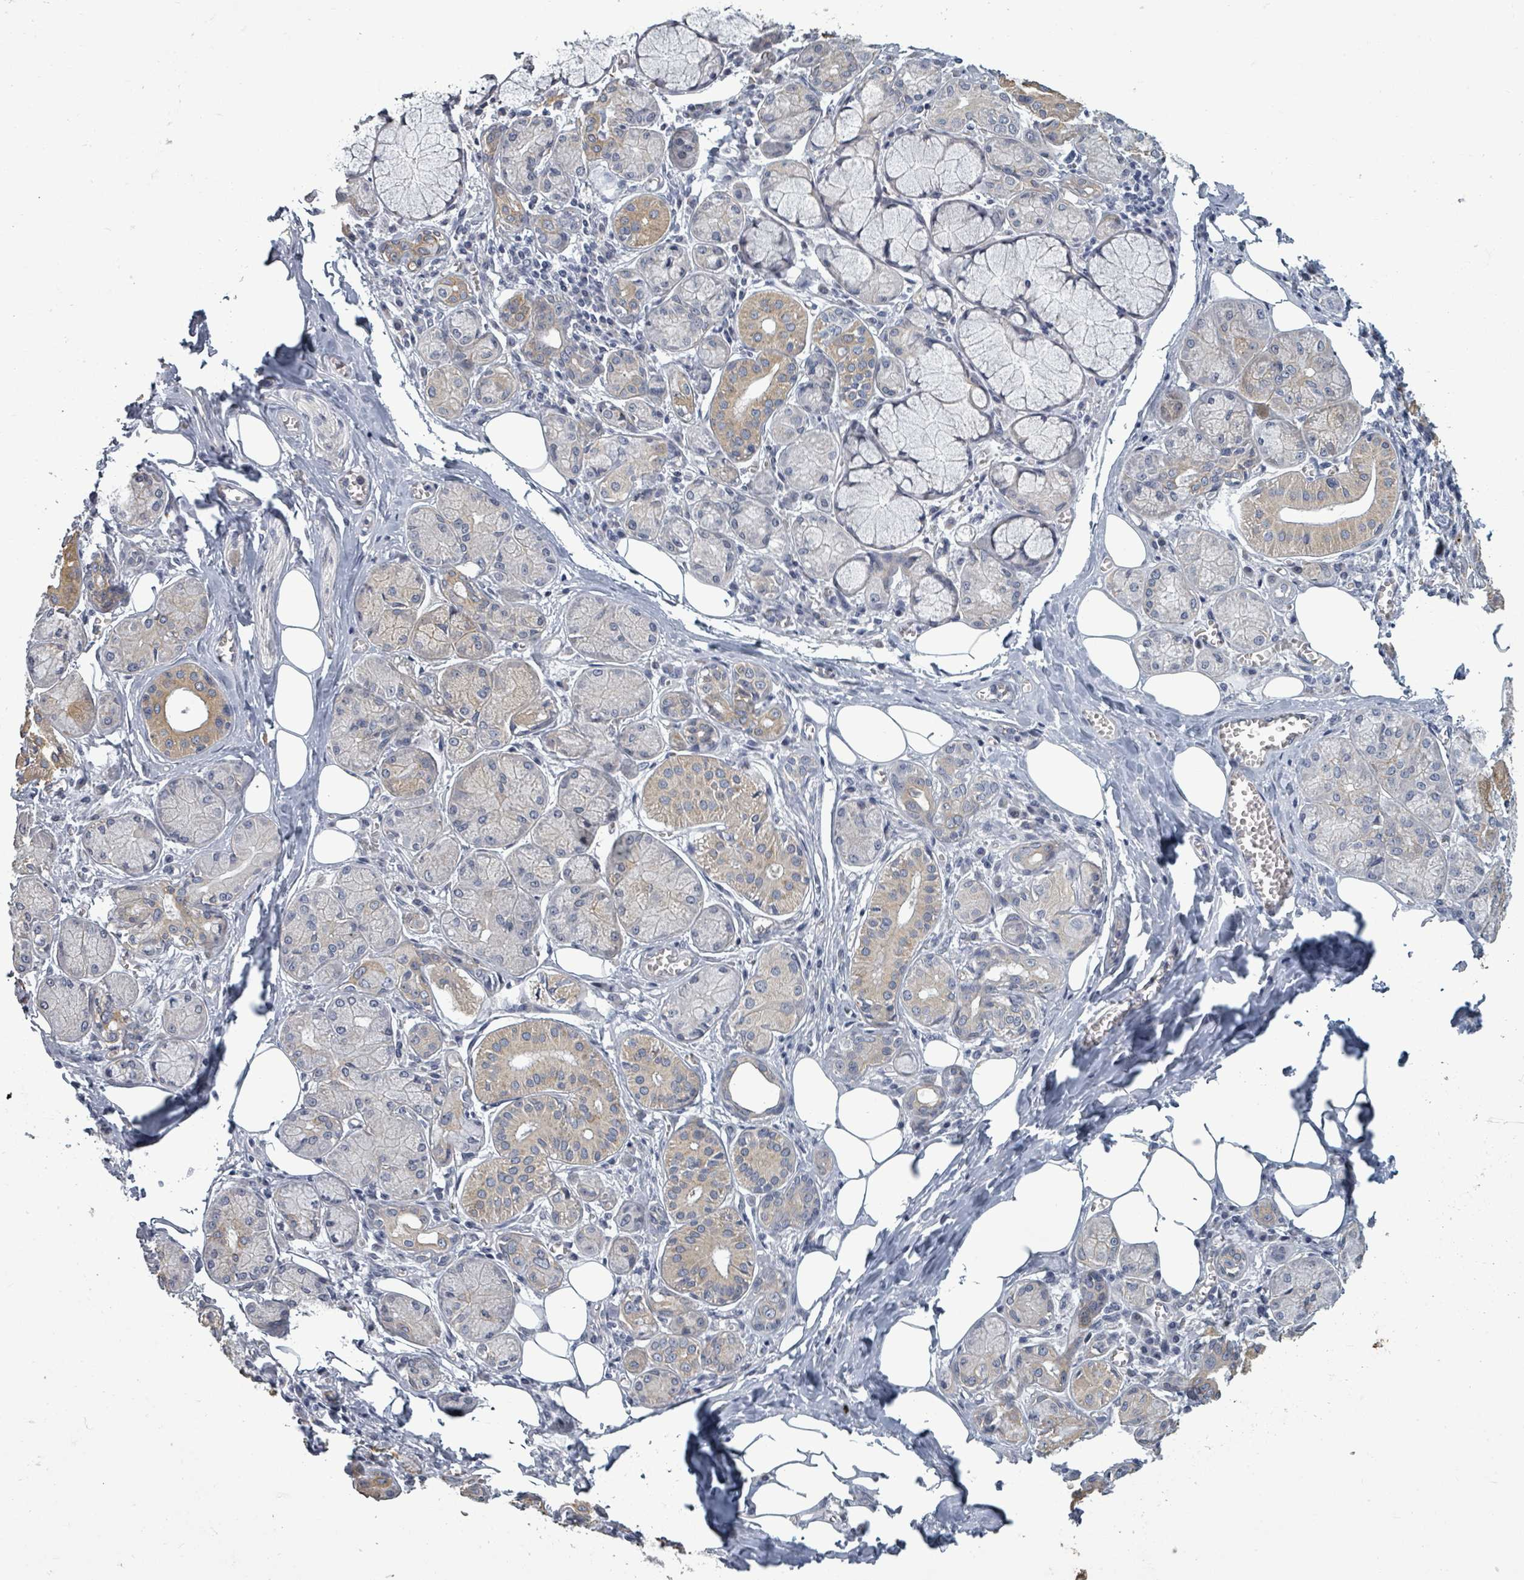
{"staining": {"intensity": "moderate", "quantity": "<25%", "location": "cytoplasmic/membranous"}, "tissue": "salivary gland", "cell_type": "Glandular cells", "image_type": "normal", "snomed": [{"axis": "morphology", "description": "Normal tissue, NOS"}, {"axis": "topography", "description": "Salivary gland"}], "caption": "Brown immunohistochemical staining in unremarkable salivary gland reveals moderate cytoplasmic/membranous staining in approximately <25% of glandular cells.", "gene": "ASB12", "patient": {"sex": "male", "age": 74}}